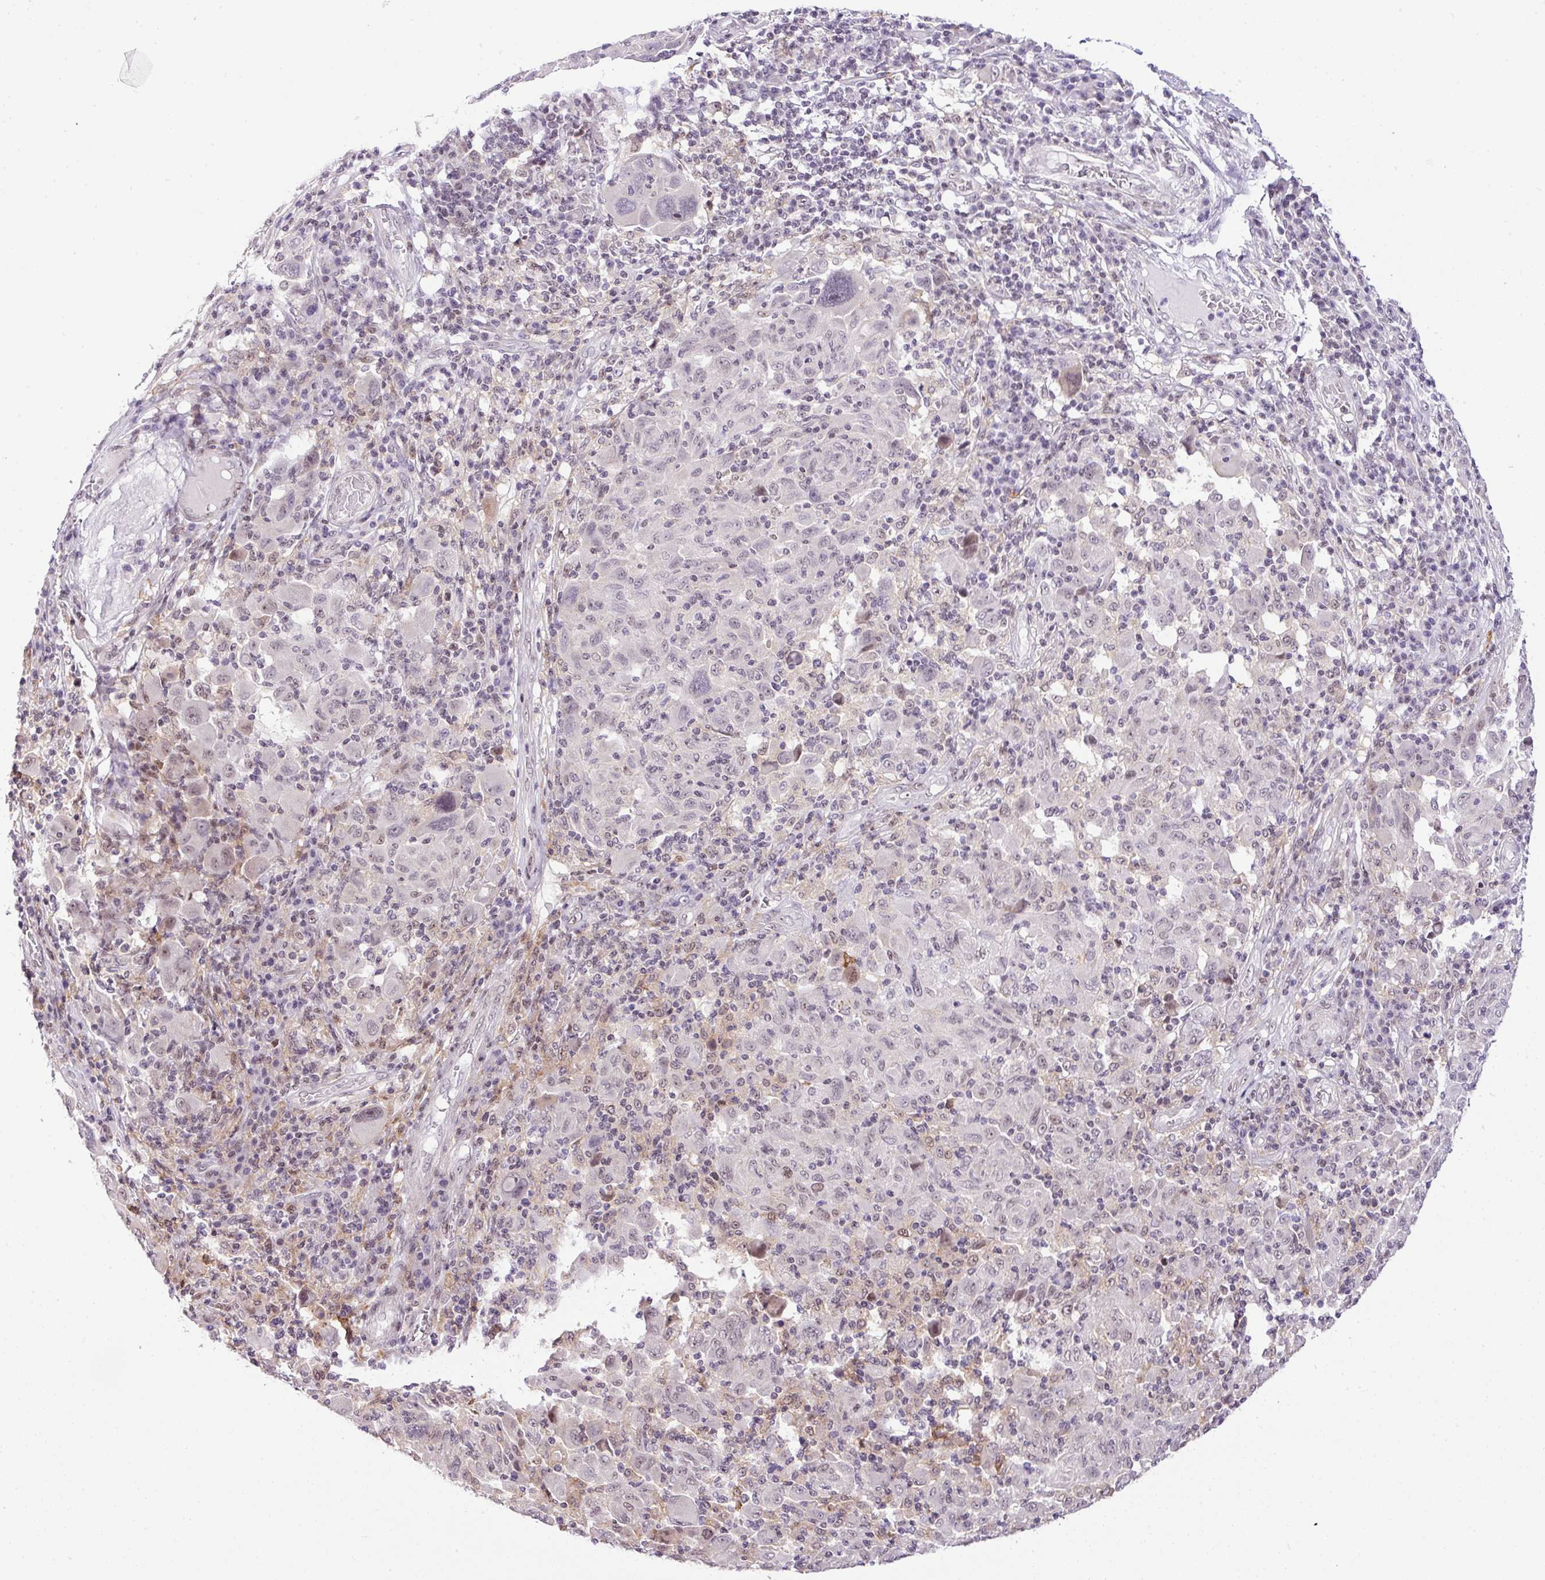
{"staining": {"intensity": "negative", "quantity": "none", "location": "none"}, "tissue": "melanoma", "cell_type": "Tumor cells", "image_type": "cancer", "snomed": [{"axis": "morphology", "description": "Malignant melanoma, NOS"}, {"axis": "topography", "description": "Skin"}], "caption": "Melanoma stained for a protein using immunohistochemistry (IHC) exhibits no positivity tumor cells.", "gene": "CCDC137", "patient": {"sex": "male", "age": 53}}